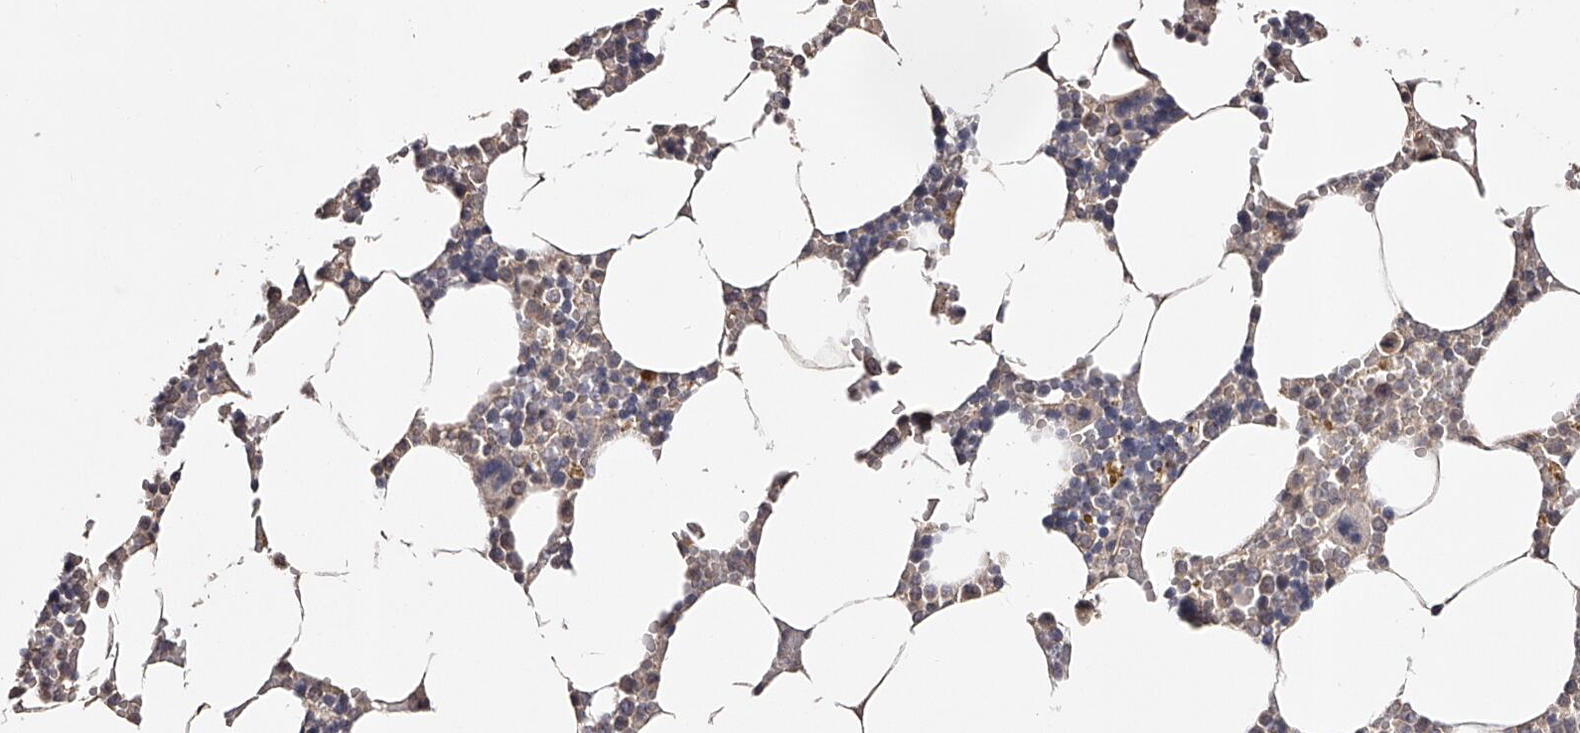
{"staining": {"intensity": "weak", "quantity": "<25%", "location": "cytoplasmic/membranous"}, "tissue": "bone marrow", "cell_type": "Hematopoietic cells", "image_type": "normal", "snomed": [{"axis": "morphology", "description": "Normal tissue, NOS"}, {"axis": "topography", "description": "Bone marrow"}], "caption": "High magnification brightfield microscopy of unremarkable bone marrow stained with DAB (brown) and counterstained with hematoxylin (blue): hematopoietic cells show no significant expression. Brightfield microscopy of immunohistochemistry stained with DAB (brown) and hematoxylin (blue), captured at high magnification.", "gene": "USP21", "patient": {"sex": "male", "age": 70}}